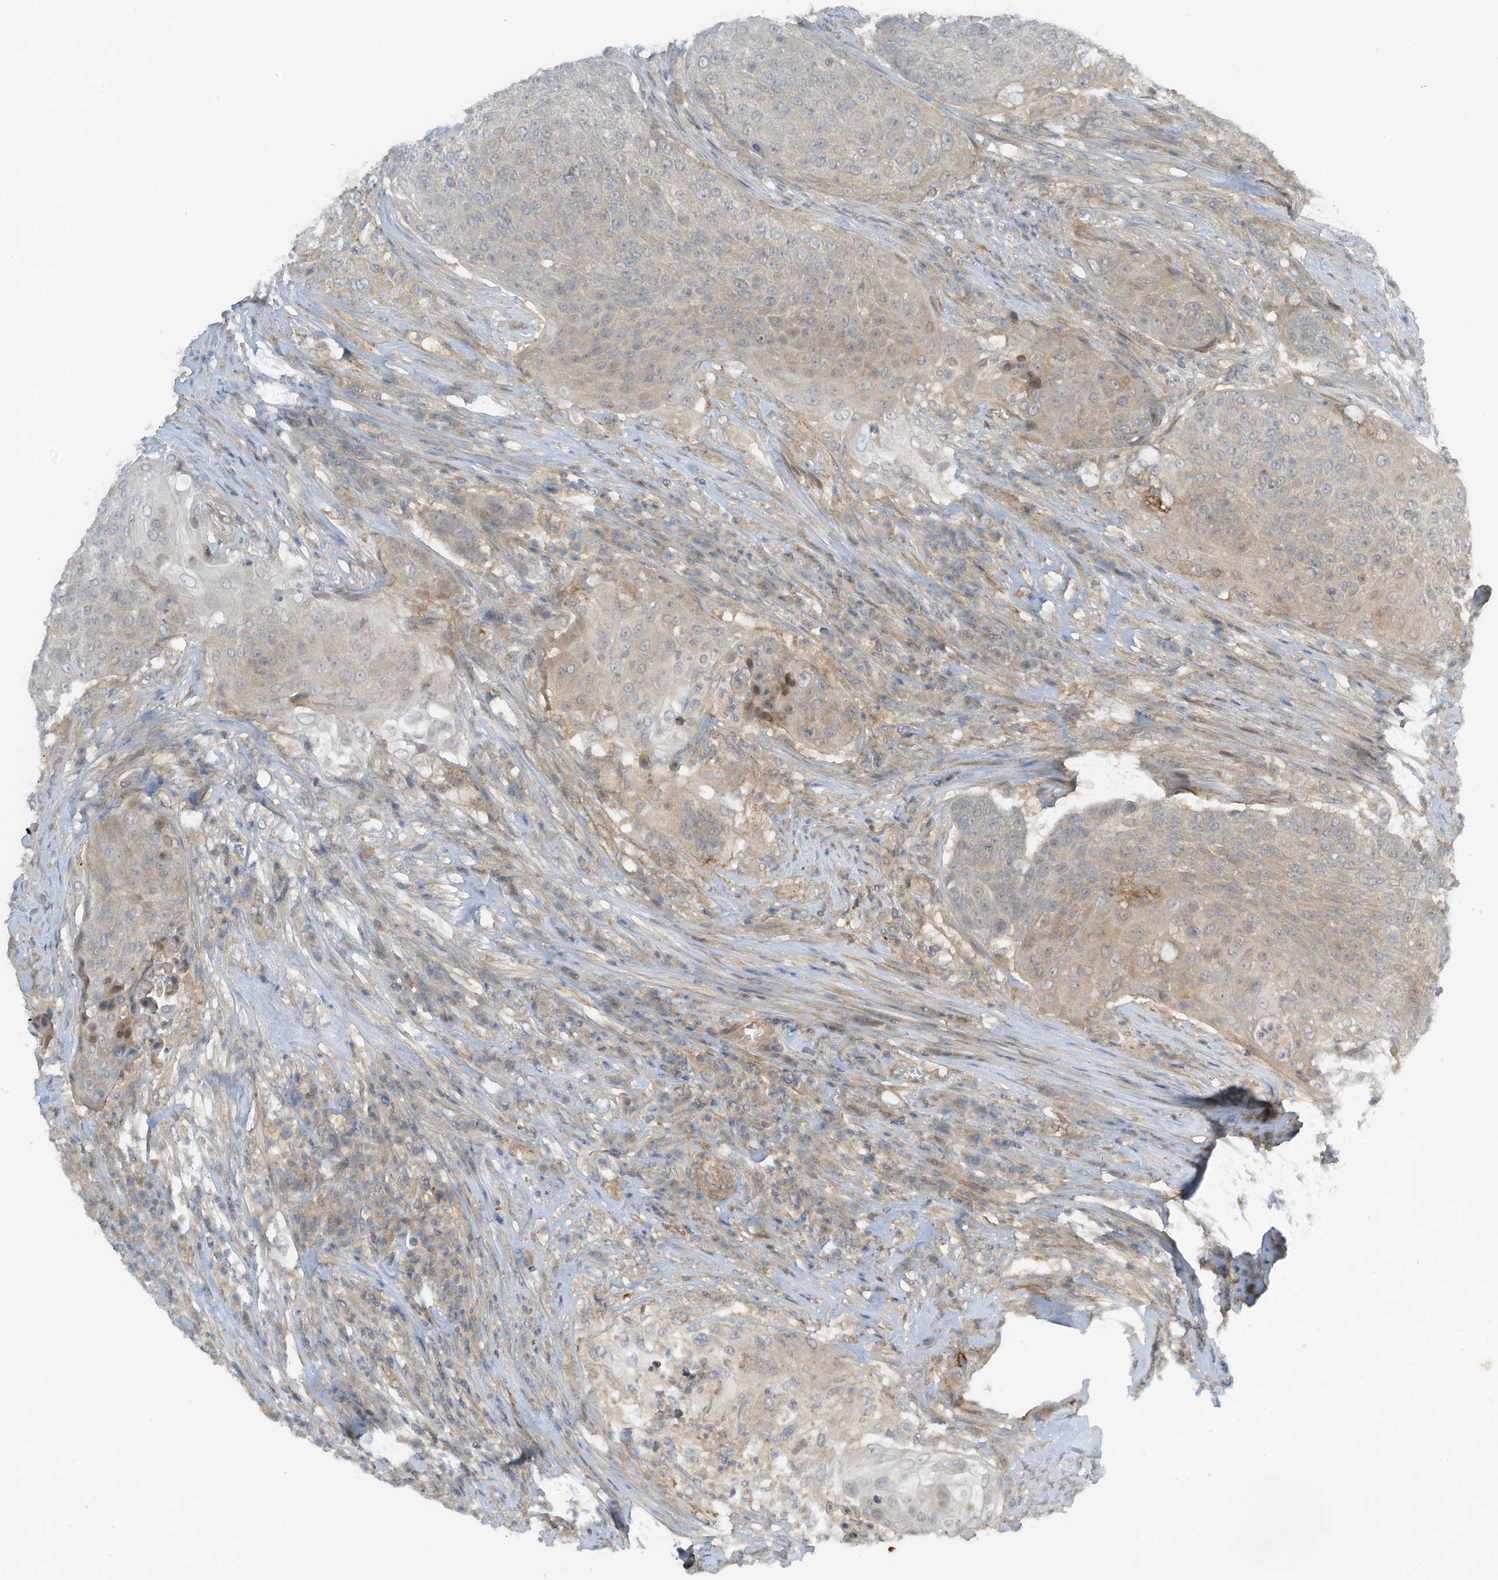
{"staining": {"intensity": "negative", "quantity": "none", "location": "none"}, "tissue": "urothelial cancer", "cell_type": "Tumor cells", "image_type": "cancer", "snomed": [{"axis": "morphology", "description": "Urothelial carcinoma, High grade"}, {"axis": "topography", "description": "Urinary bladder"}], "caption": "This is an immunohistochemistry histopathology image of urothelial cancer. There is no expression in tumor cells.", "gene": "FSD1L", "patient": {"sex": "female", "age": 63}}